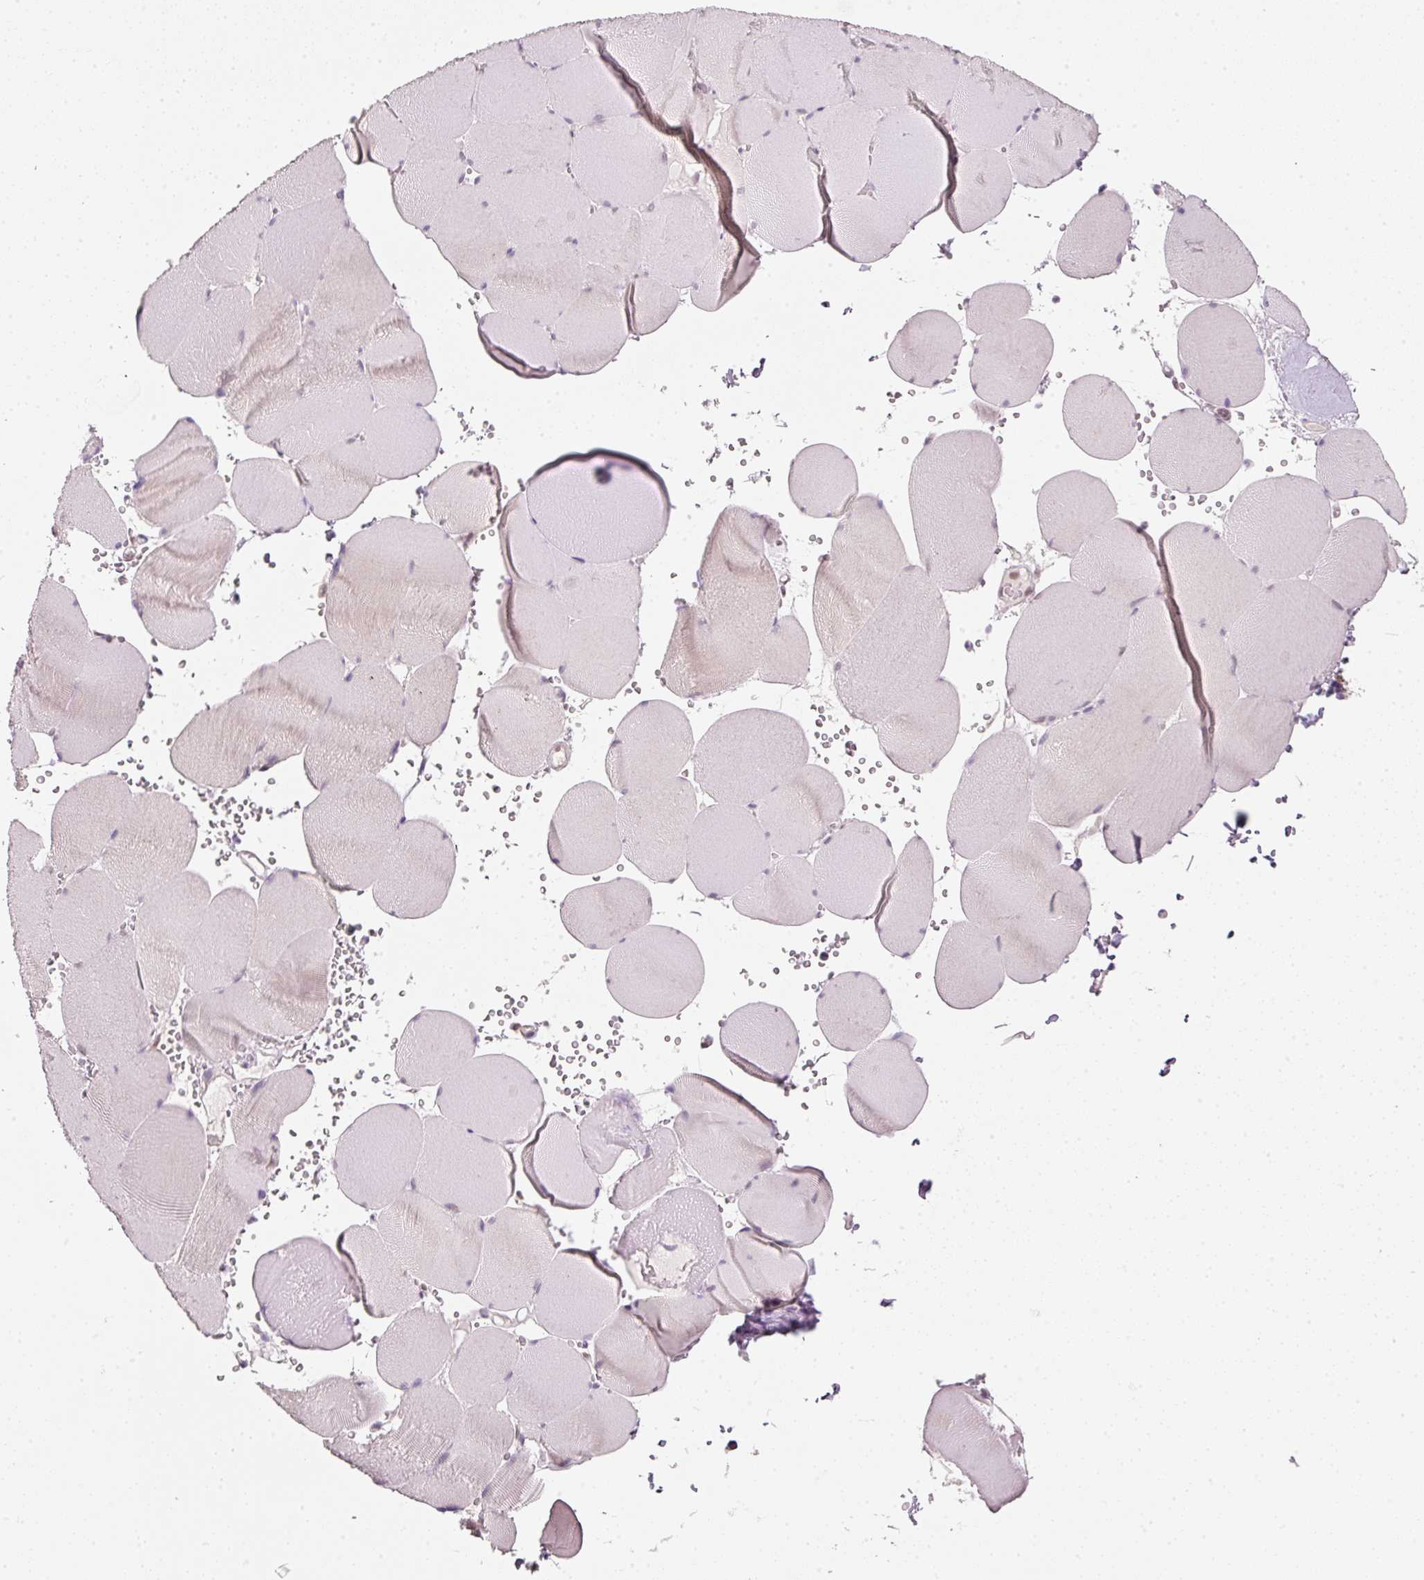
{"staining": {"intensity": "negative", "quantity": "none", "location": "none"}, "tissue": "skeletal muscle", "cell_type": "Myocytes", "image_type": "normal", "snomed": [{"axis": "morphology", "description": "Normal tissue, NOS"}, {"axis": "topography", "description": "Skeletal muscle"}, {"axis": "topography", "description": "Head-Neck"}], "caption": "Image shows no protein positivity in myocytes of benign skeletal muscle.", "gene": "FSTL3", "patient": {"sex": "male", "age": 66}}